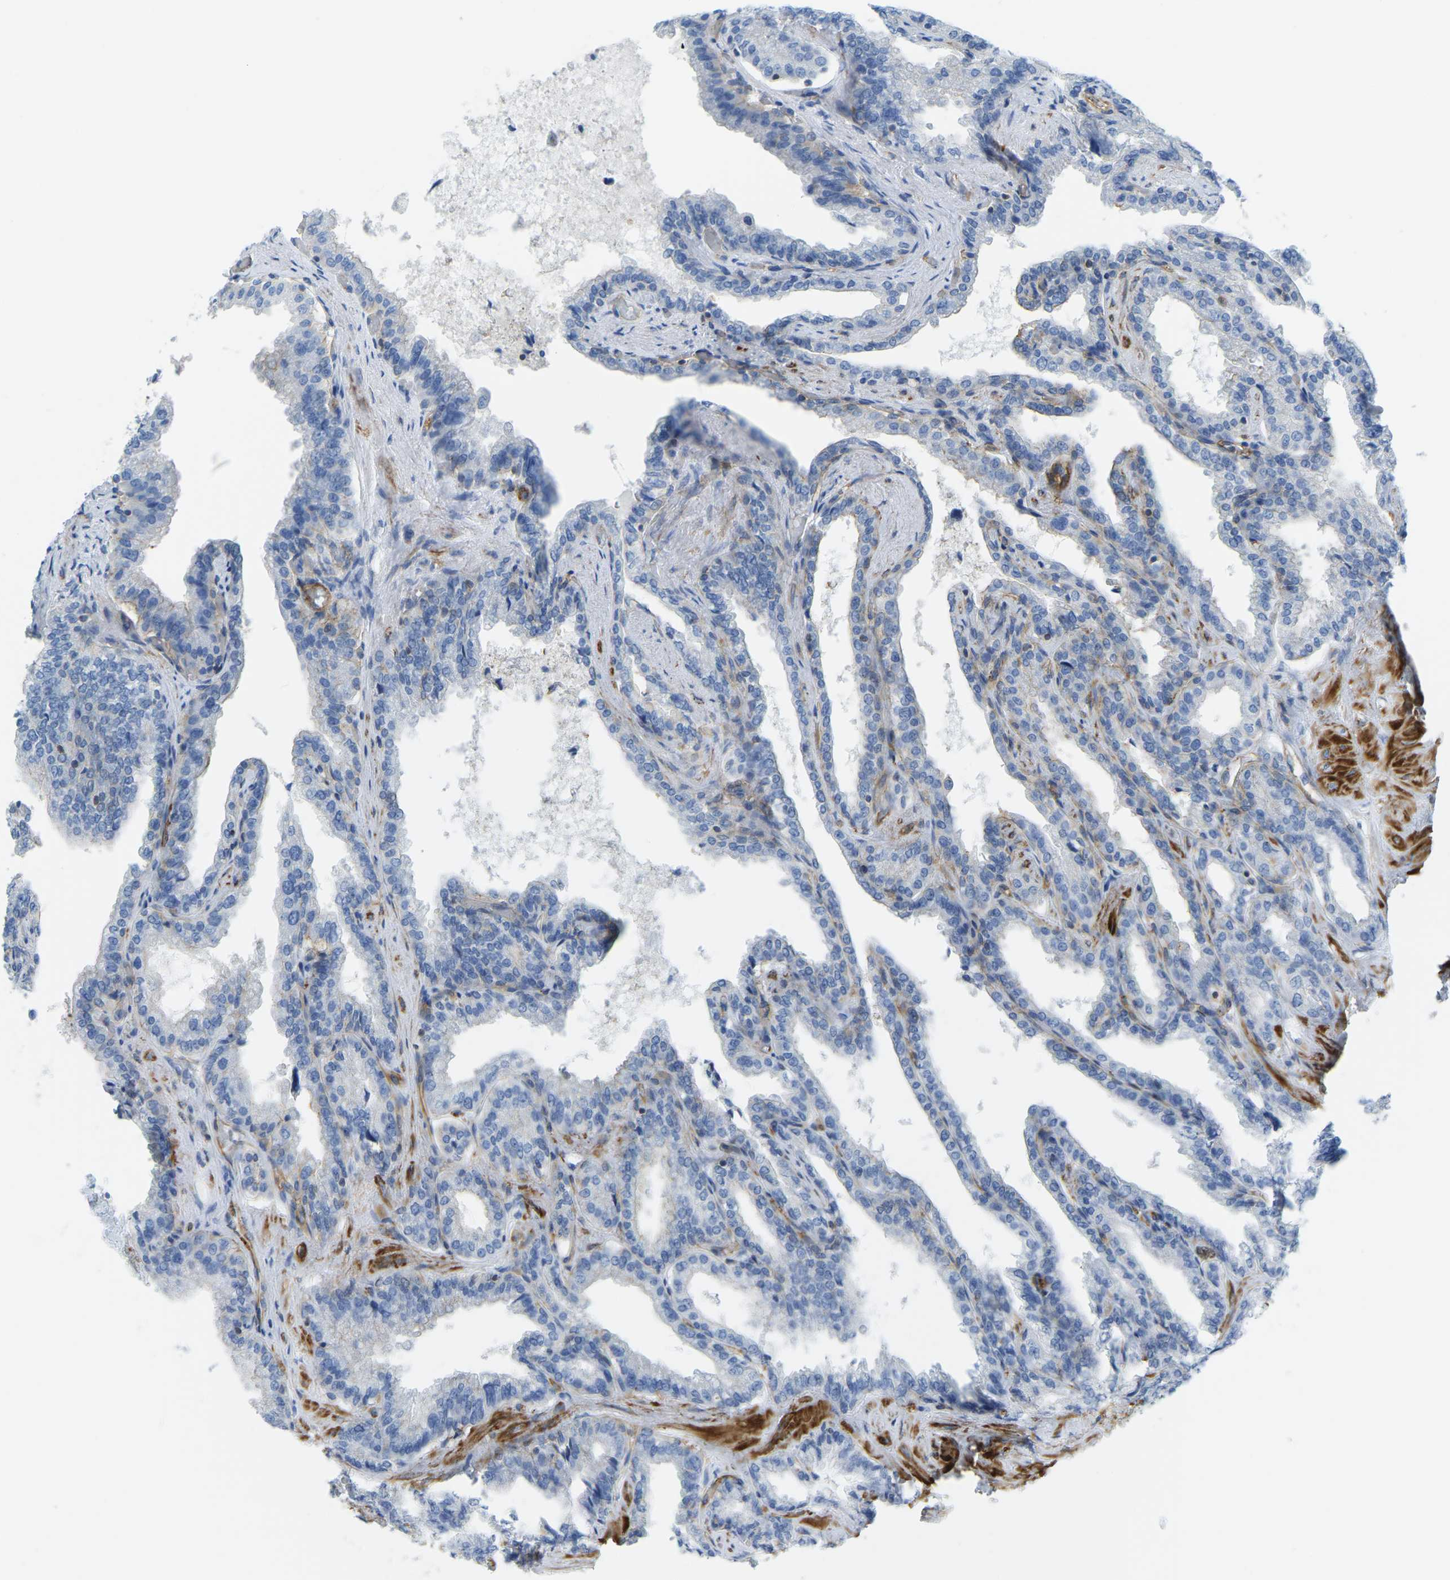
{"staining": {"intensity": "weak", "quantity": "<25%", "location": "cytoplasmic/membranous"}, "tissue": "seminal vesicle", "cell_type": "Glandular cells", "image_type": "normal", "snomed": [{"axis": "morphology", "description": "Normal tissue, NOS"}, {"axis": "topography", "description": "Seminal veicle"}], "caption": "An immunohistochemistry (IHC) histopathology image of normal seminal vesicle is shown. There is no staining in glandular cells of seminal vesicle. (Immunohistochemistry (ihc), brightfield microscopy, high magnification).", "gene": "MYL3", "patient": {"sex": "male", "age": 46}}